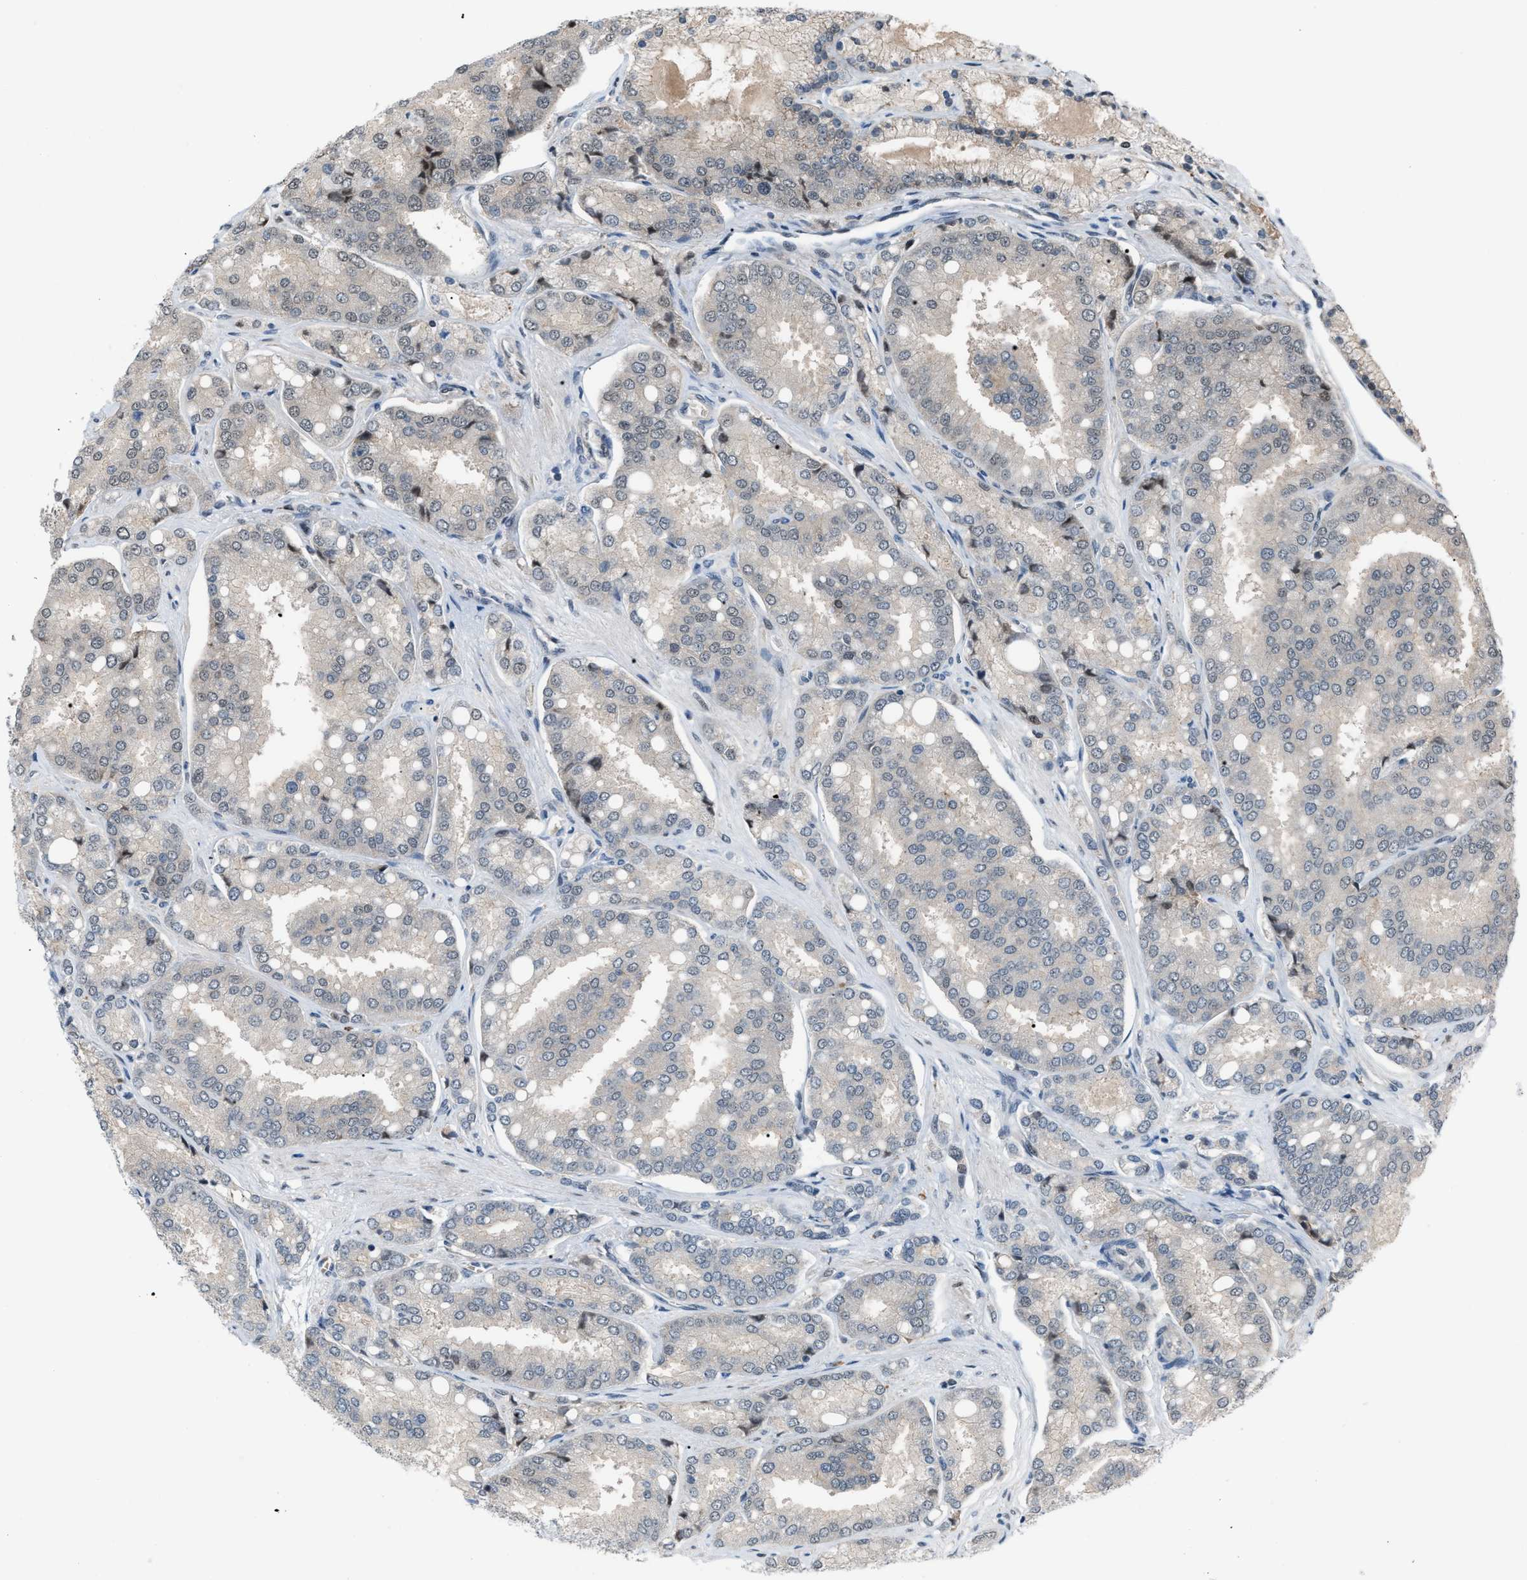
{"staining": {"intensity": "negative", "quantity": "none", "location": "none"}, "tissue": "prostate cancer", "cell_type": "Tumor cells", "image_type": "cancer", "snomed": [{"axis": "morphology", "description": "Adenocarcinoma, High grade"}, {"axis": "topography", "description": "Prostate"}], "caption": "Tumor cells are negative for protein expression in human prostate cancer.", "gene": "RFFL", "patient": {"sex": "male", "age": 50}}